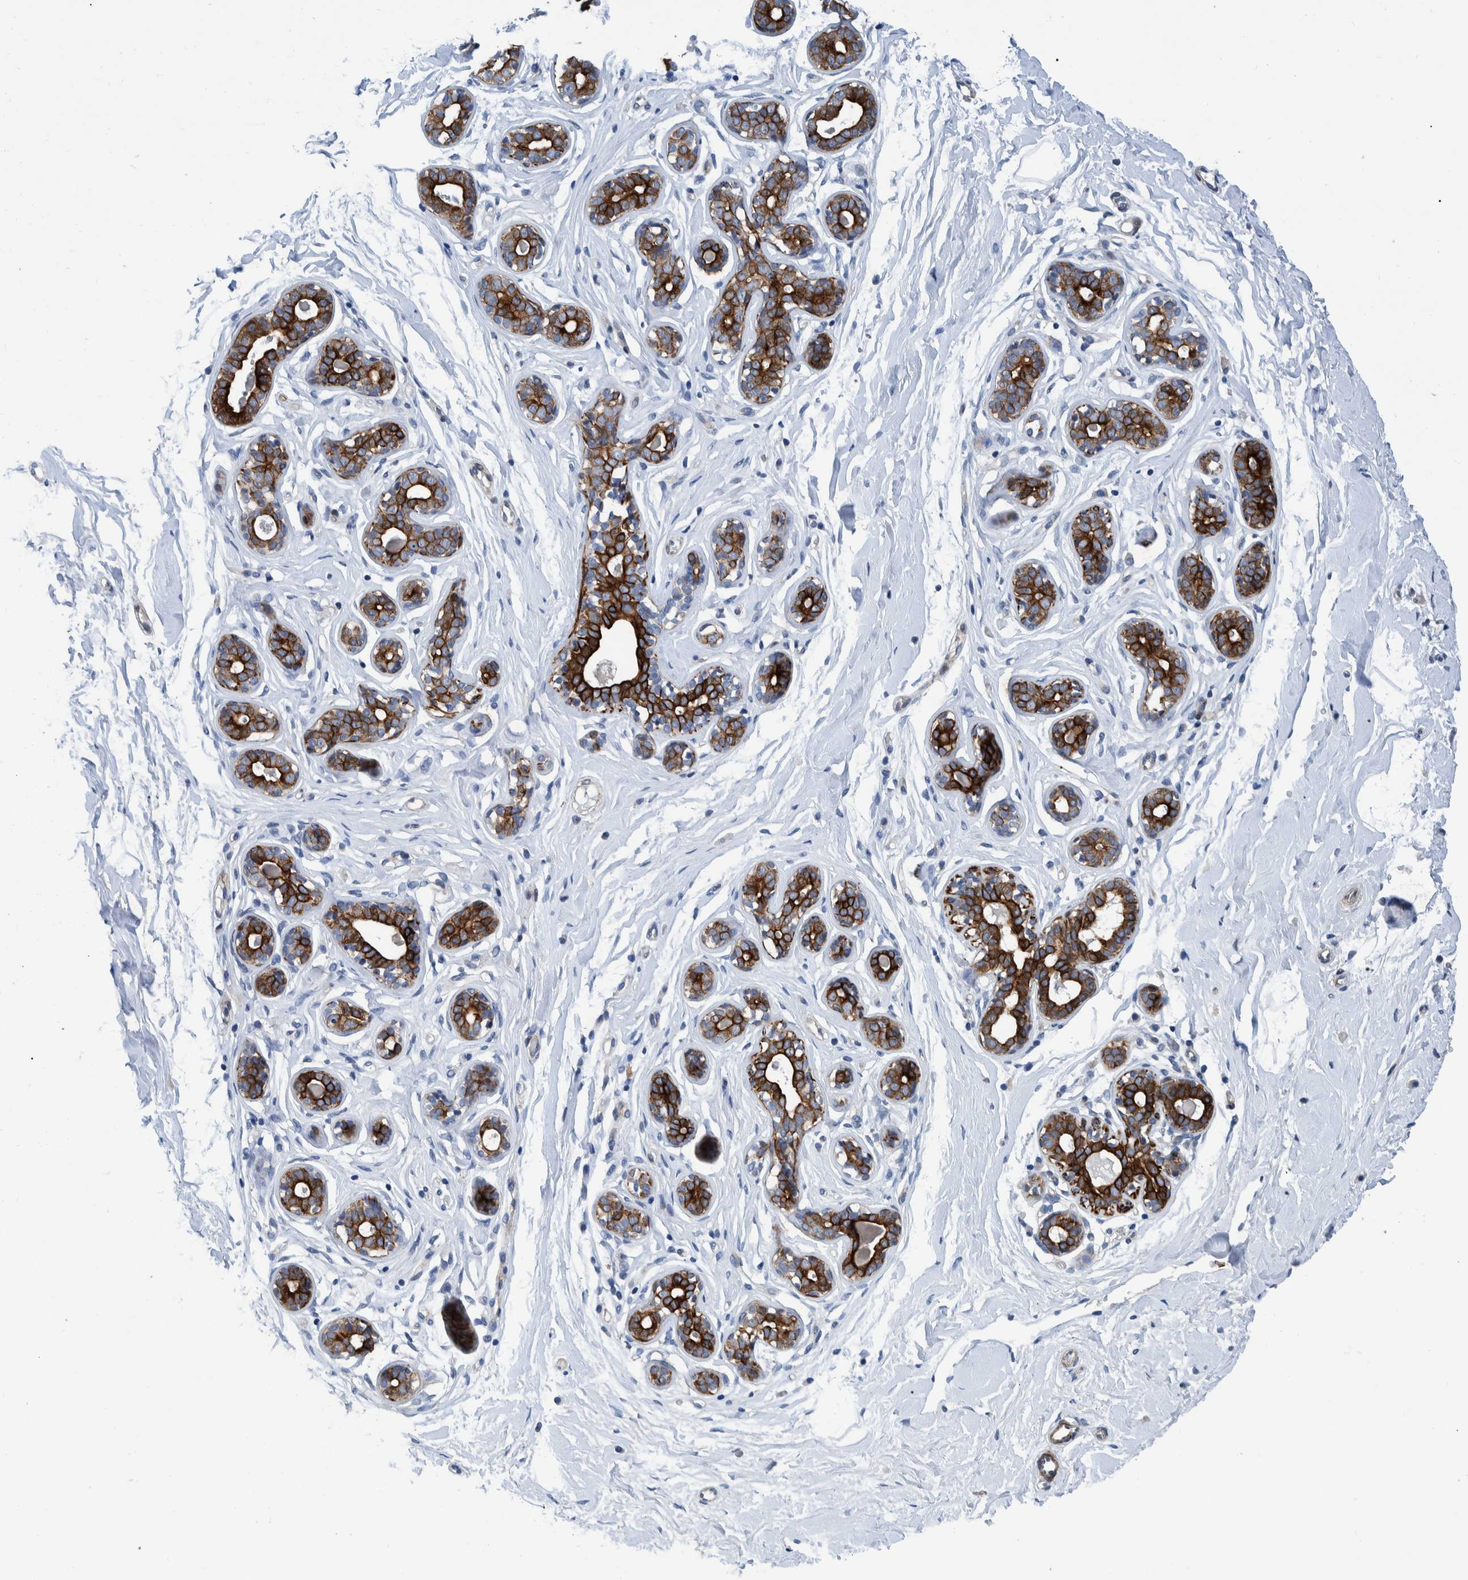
{"staining": {"intensity": "negative", "quantity": "none", "location": "none"}, "tissue": "breast", "cell_type": "Adipocytes", "image_type": "normal", "snomed": [{"axis": "morphology", "description": "Normal tissue, NOS"}, {"axis": "topography", "description": "Breast"}], "caption": "DAB immunohistochemical staining of benign human breast reveals no significant expression in adipocytes. (DAB (3,3'-diaminobenzidine) IHC with hematoxylin counter stain).", "gene": "MKS1", "patient": {"sex": "female", "age": 23}}